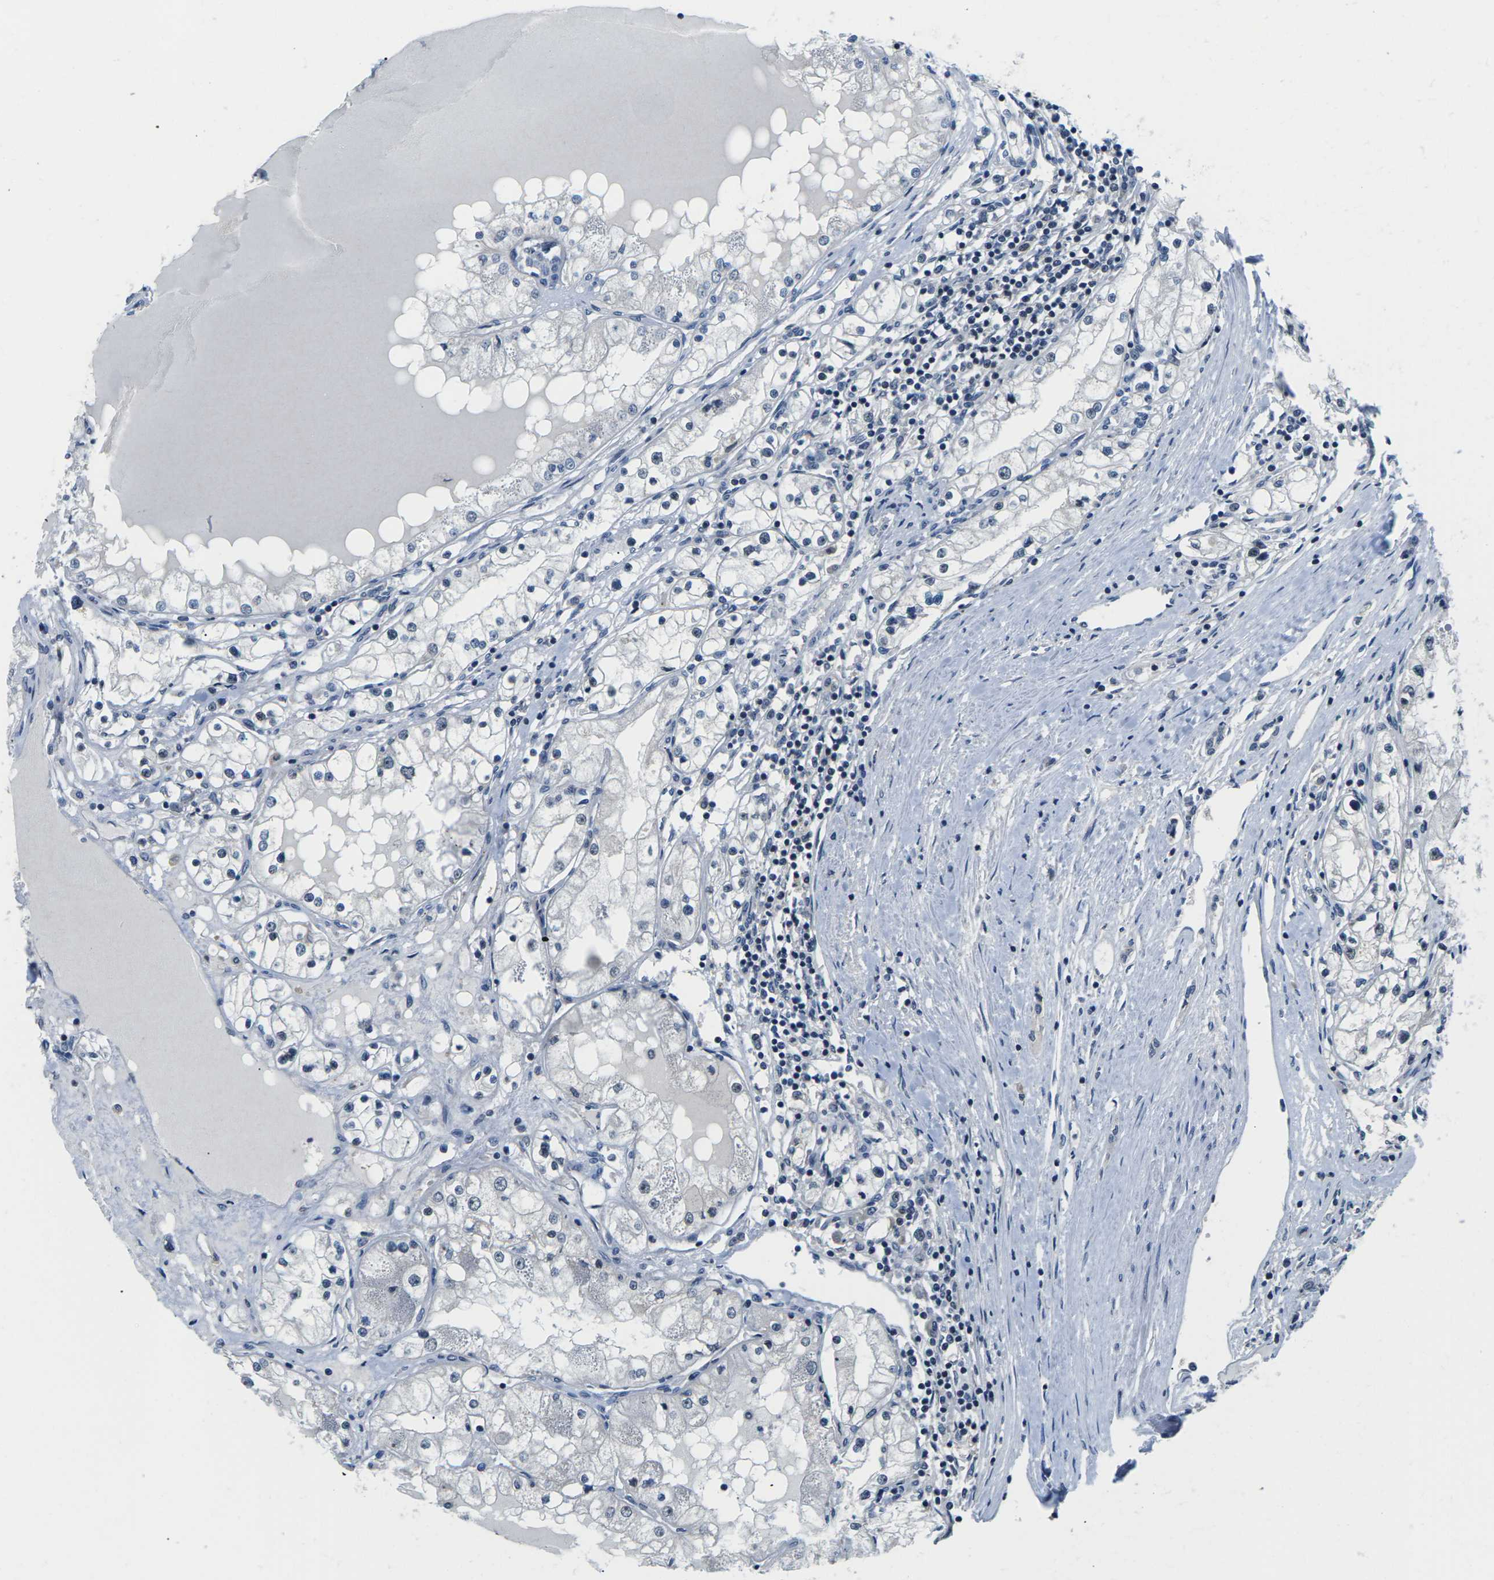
{"staining": {"intensity": "negative", "quantity": "none", "location": "none"}, "tissue": "renal cancer", "cell_type": "Tumor cells", "image_type": "cancer", "snomed": [{"axis": "morphology", "description": "Adenocarcinoma, NOS"}, {"axis": "topography", "description": "Kidney"}], "caption": "High magnification brightfield microscopy of adenocarcinoma (renal) stained with DAB (brown) and counterstained with hematoxylin (blue): tumor cells show no significant staining. (Immunohistochemistry, brightfield microscopy, high magnification).", "gene": "NSRP1", "patient": {"sex": "male", "age": 68}}